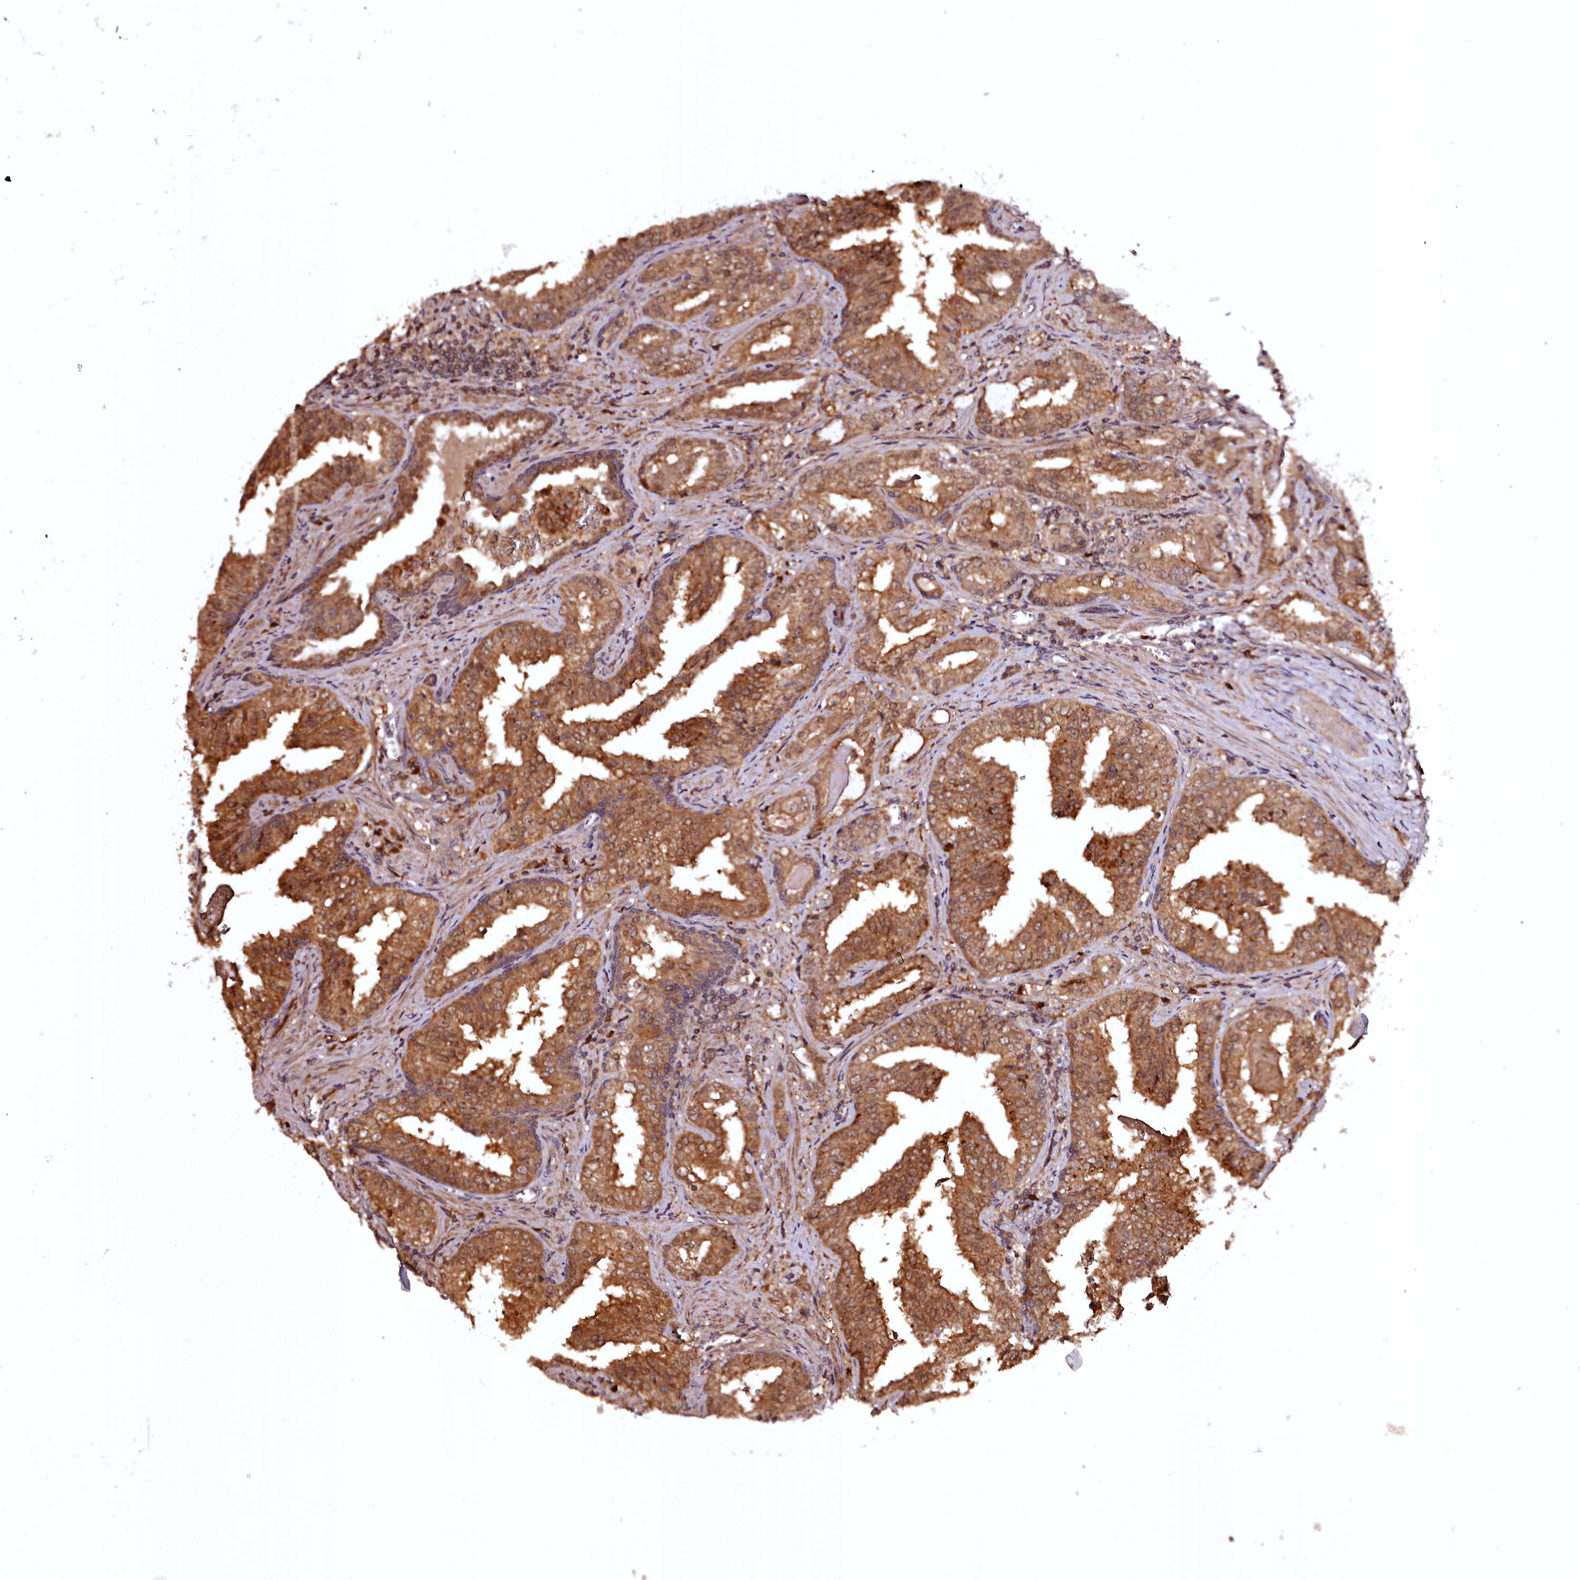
{"staining": {"intensity": "moderate", "quantity": ">75%", "location": "cytoplasmic/membranous"}, "tissue": "prostate cancer", "cell_type": "Tumor cells", "image_type": "cancer", "snomed": [{"axis": "morphology", "description": "Adenocarcinoma, High grade"}, {"axis": "topography", "description": "Prostate"}], "caption": "Prostate cancer (high-grade adenocarcinoma) was stained to show a protein in brown. There is medium levels of moderate cytoplasmic/membranous staining in approximately >75% of tumor cells.", "gene": "TTC12", "patient": {"sex": "male", "age": 68}}